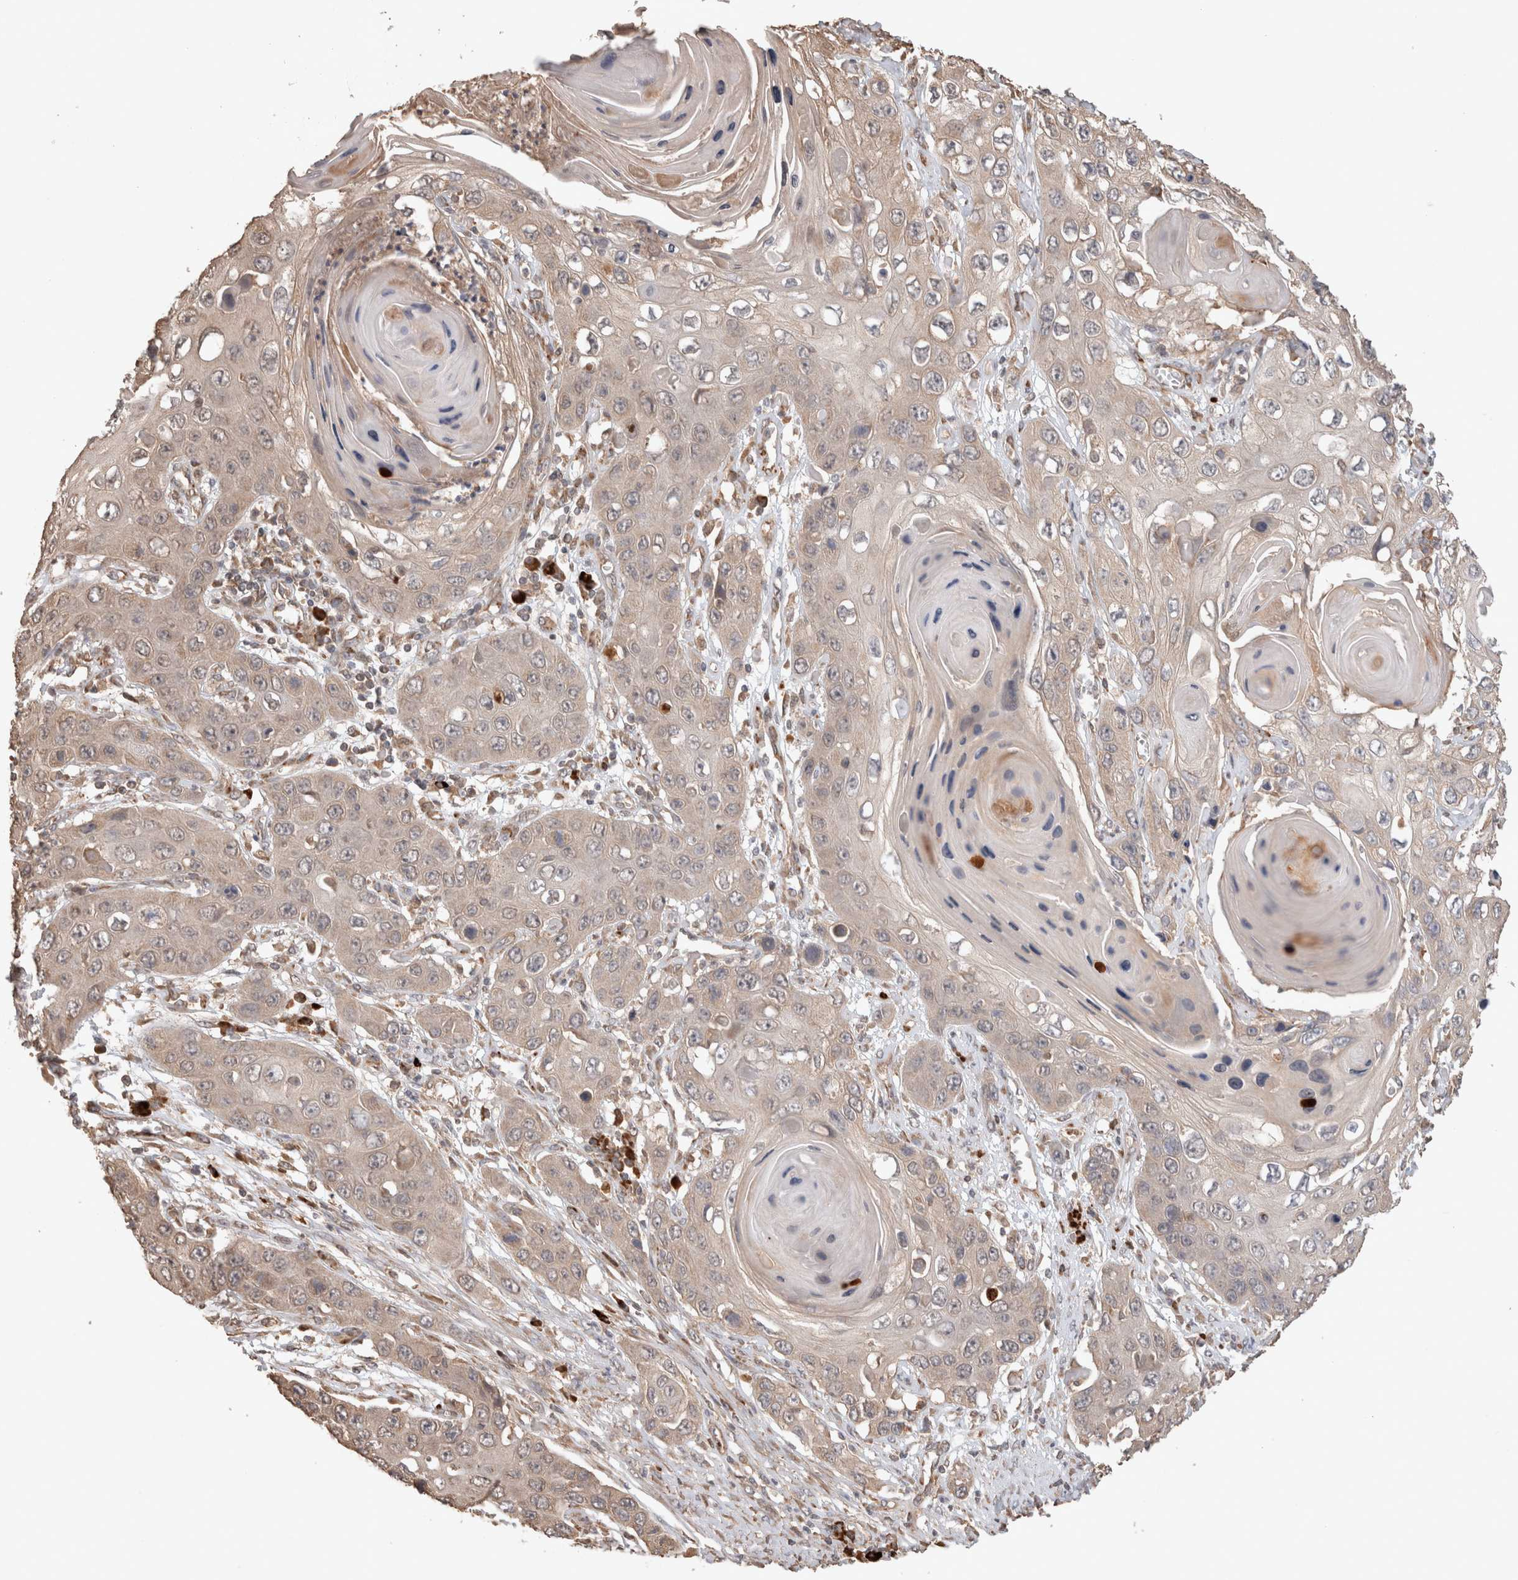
{"staining": {"intensity": "weak", "quantity": ">75%", "location": "cytoplasmic/membranous"}, "tissue": "skin cancer", "cell_type": "Tumor cells", "image_type": "cancer", "snomed": [{"axis": "morphology", "description": "Squamous cell carcinoma, NOS"}, {"axis": "topography", "description": "Skin"}], "caption": "IHC staining of skin cancer, which exhibits low levels of weak cytoplasmic/membranous positivity in approximately >75% of tumor cells indicating weak cytoplasmic/membranous protein expression. The staining was performed using DAB (brown) for protein detection and nuclei were counterstained in hematoxylin (blue).", "gene": "HROB", "patient": {"sex": "male", "age": 55}}